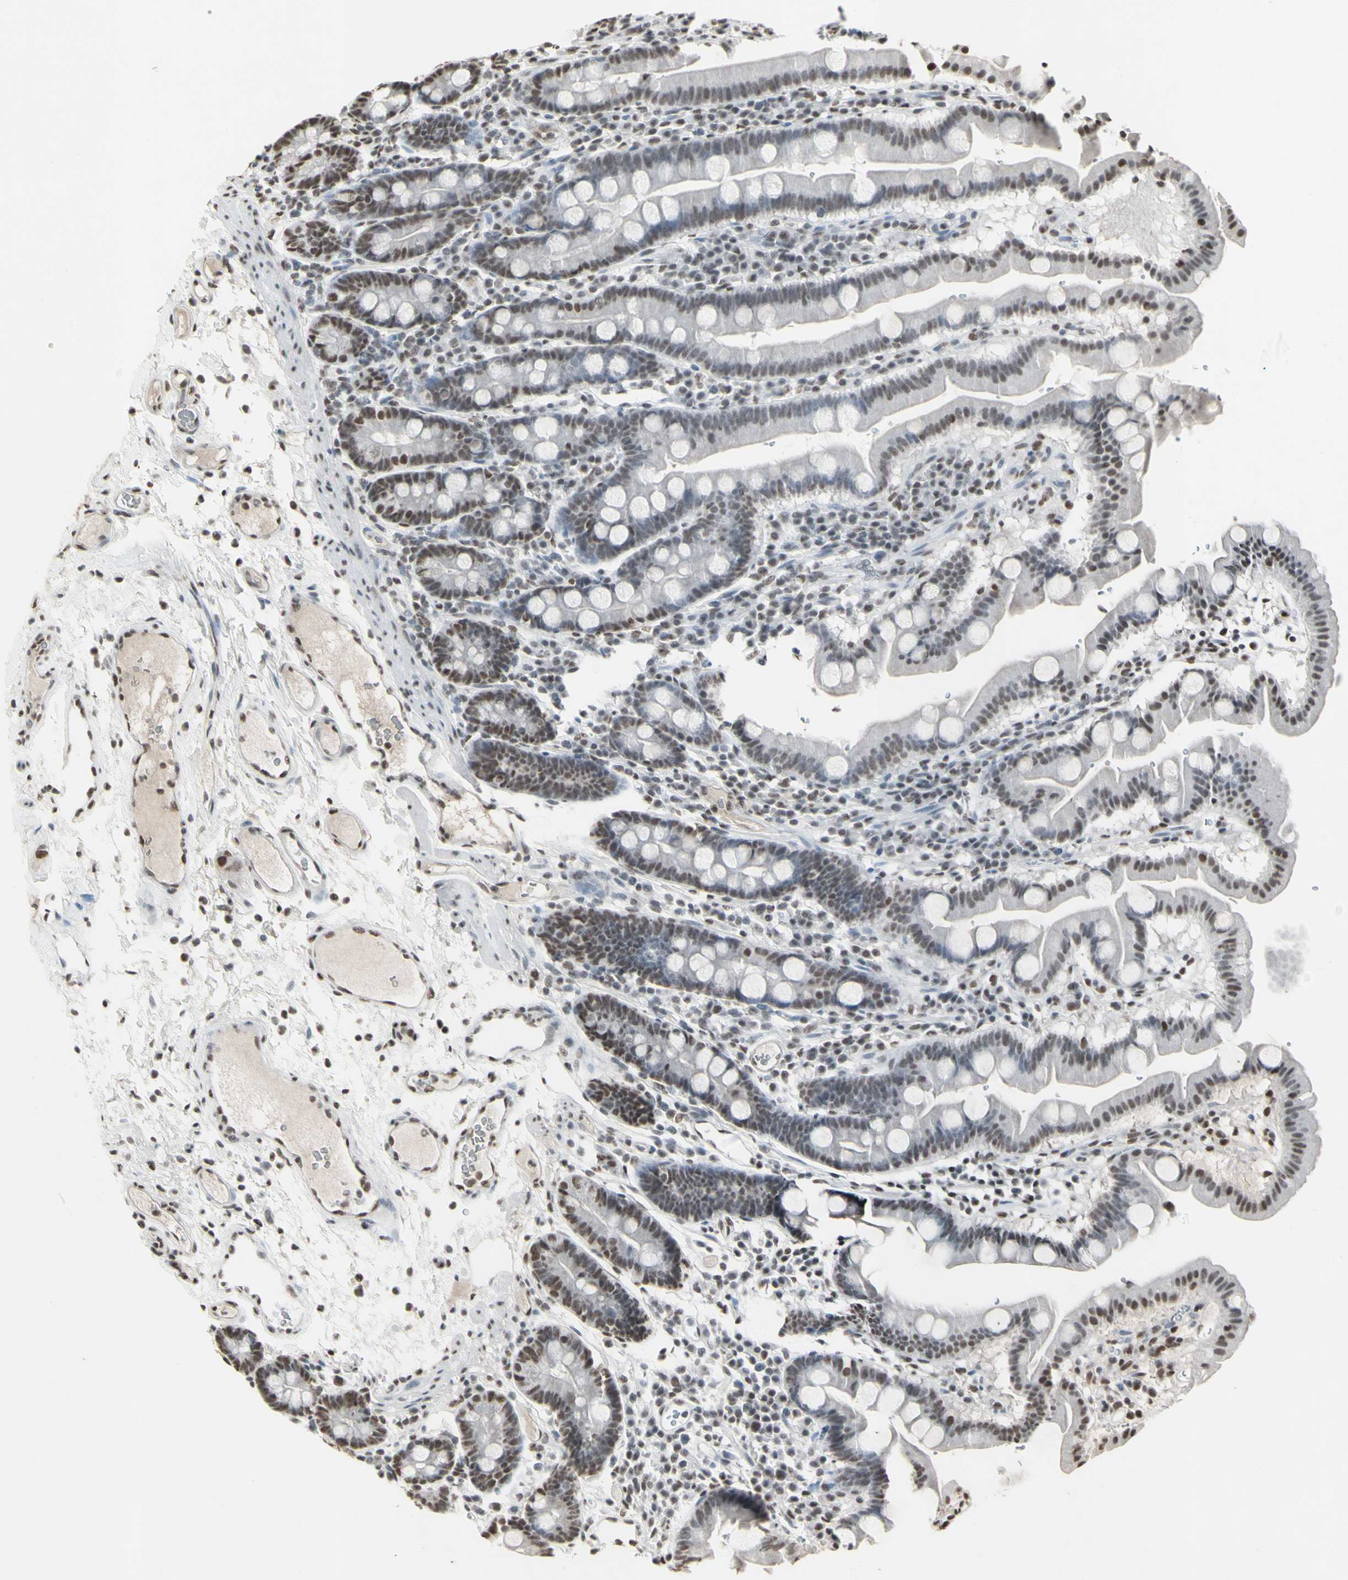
{"staining": {"intensity": "weak", "quantity": ">75%", "location": "nuclear"}, "tissue": "duodenum", "cell_type": "Glandular cells", "image_type": "normal", "snomed": [{"axis": "morphology", "description": "Normal tissue, NOS"}, {"axis": "topography", "description": "Duodenum"}], "caption": "Duodenum stained with immunohistochemistry (IHC) shows weak nuclear positivity in about >75% of glandular cells. Ihc stains the protein of interest in brown and the nuclei are stained blue.", "gene": "TRIM28", "patient": {"sex": "male", "age": 50}}